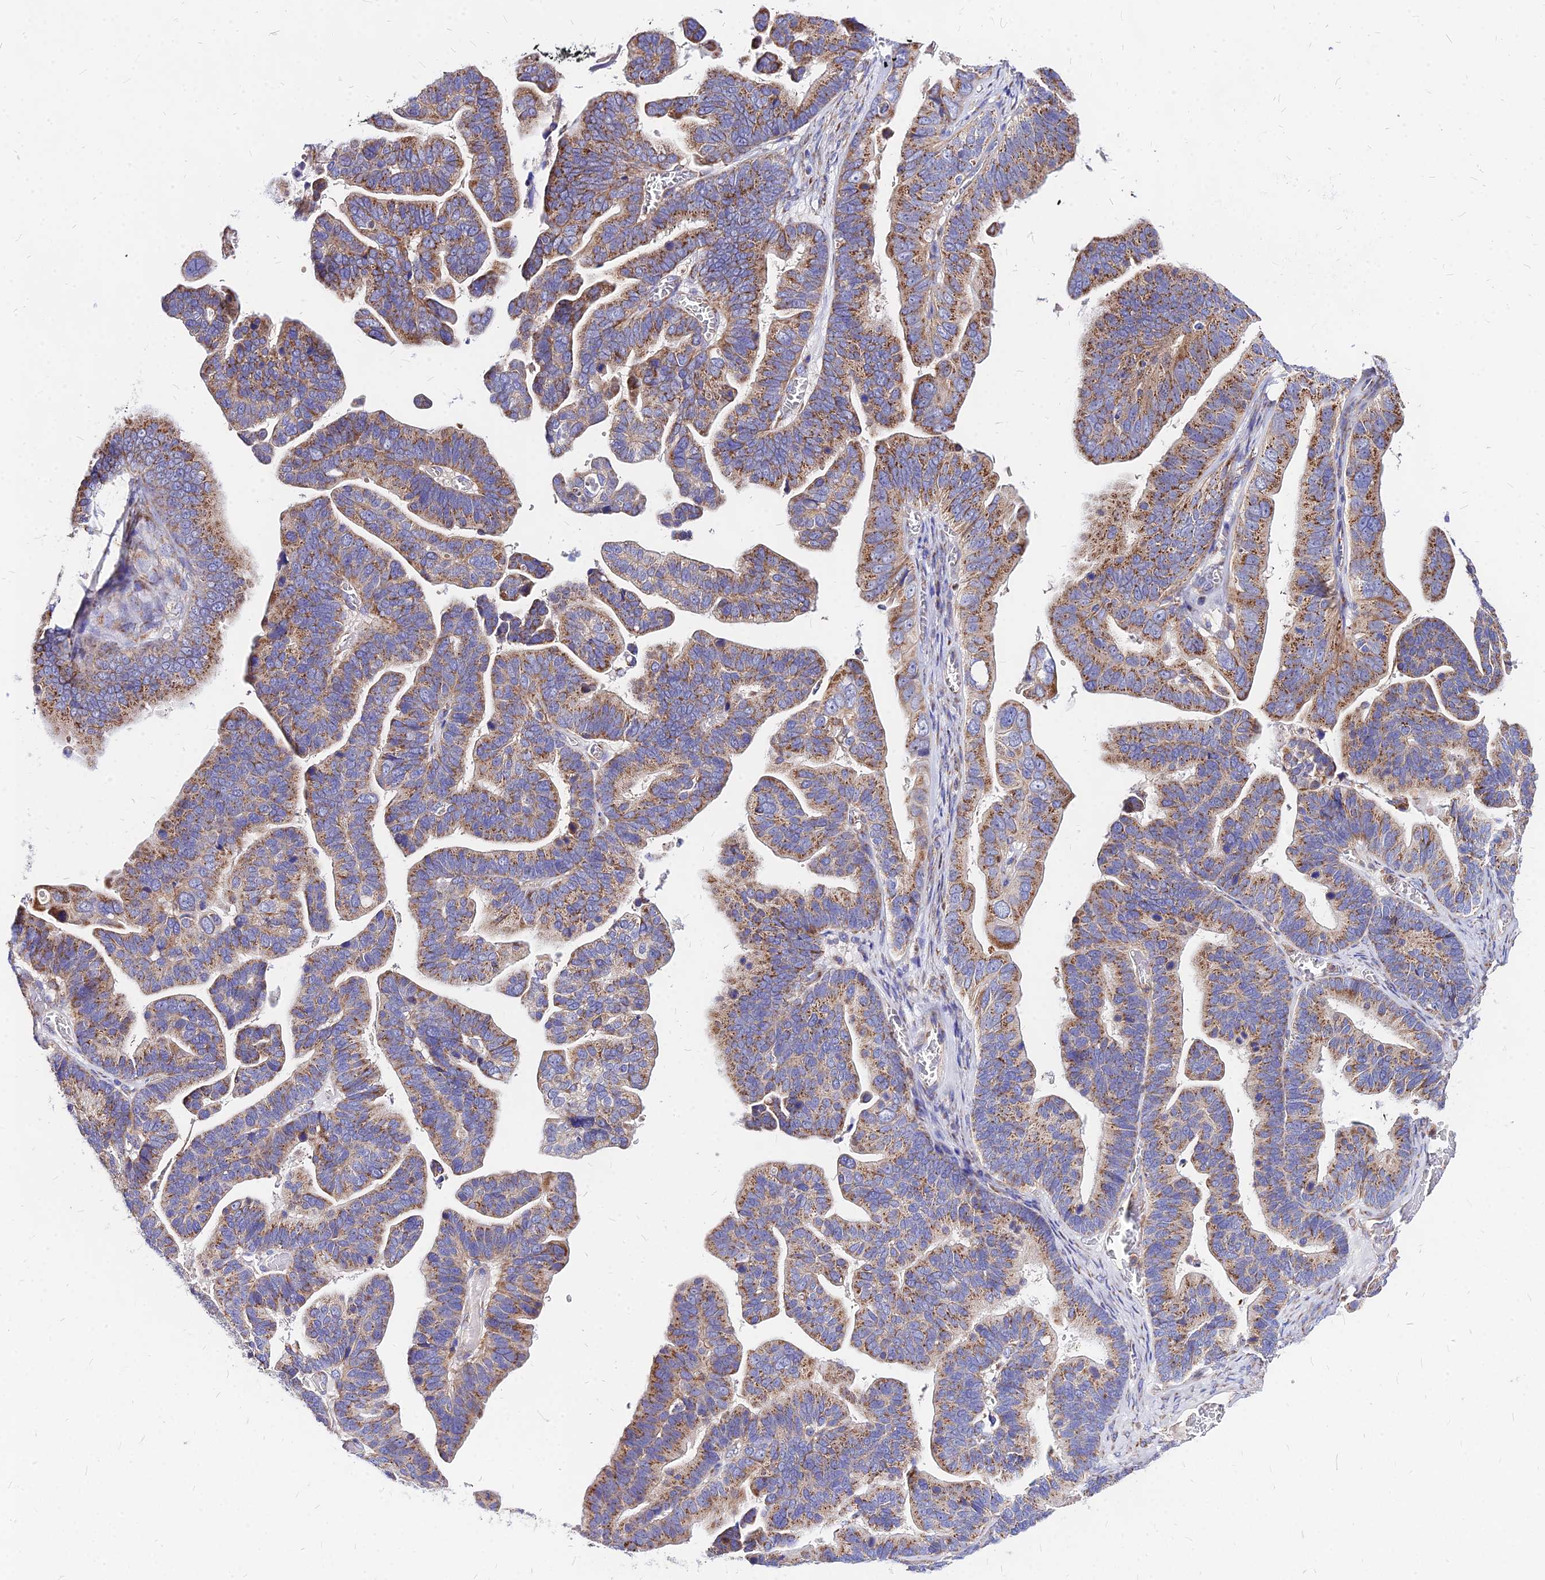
{"staining": {"intensity": "moderate", "quantity": ">75%", "location": "cytoplasmic/membranous"}, "tissue": "ovarian cancer", "cell_type": "Tumor cells", "image_type": "cancer", "snomed": [{"axis": "morphology", "description": "Cystadenocarcinoma, serous, NOS"}, {"axis": "topography", "description": "Ovary"}], "caption": "Immunohistochemical staining of human serous cystadenocarcinoma (ovarian) reveals moderate cytoplasmic/membranous protein positivity in approximately >75% of tumor cells.", "gene": "MRPL3", "patient": {"sex": "female", "age": 56}}